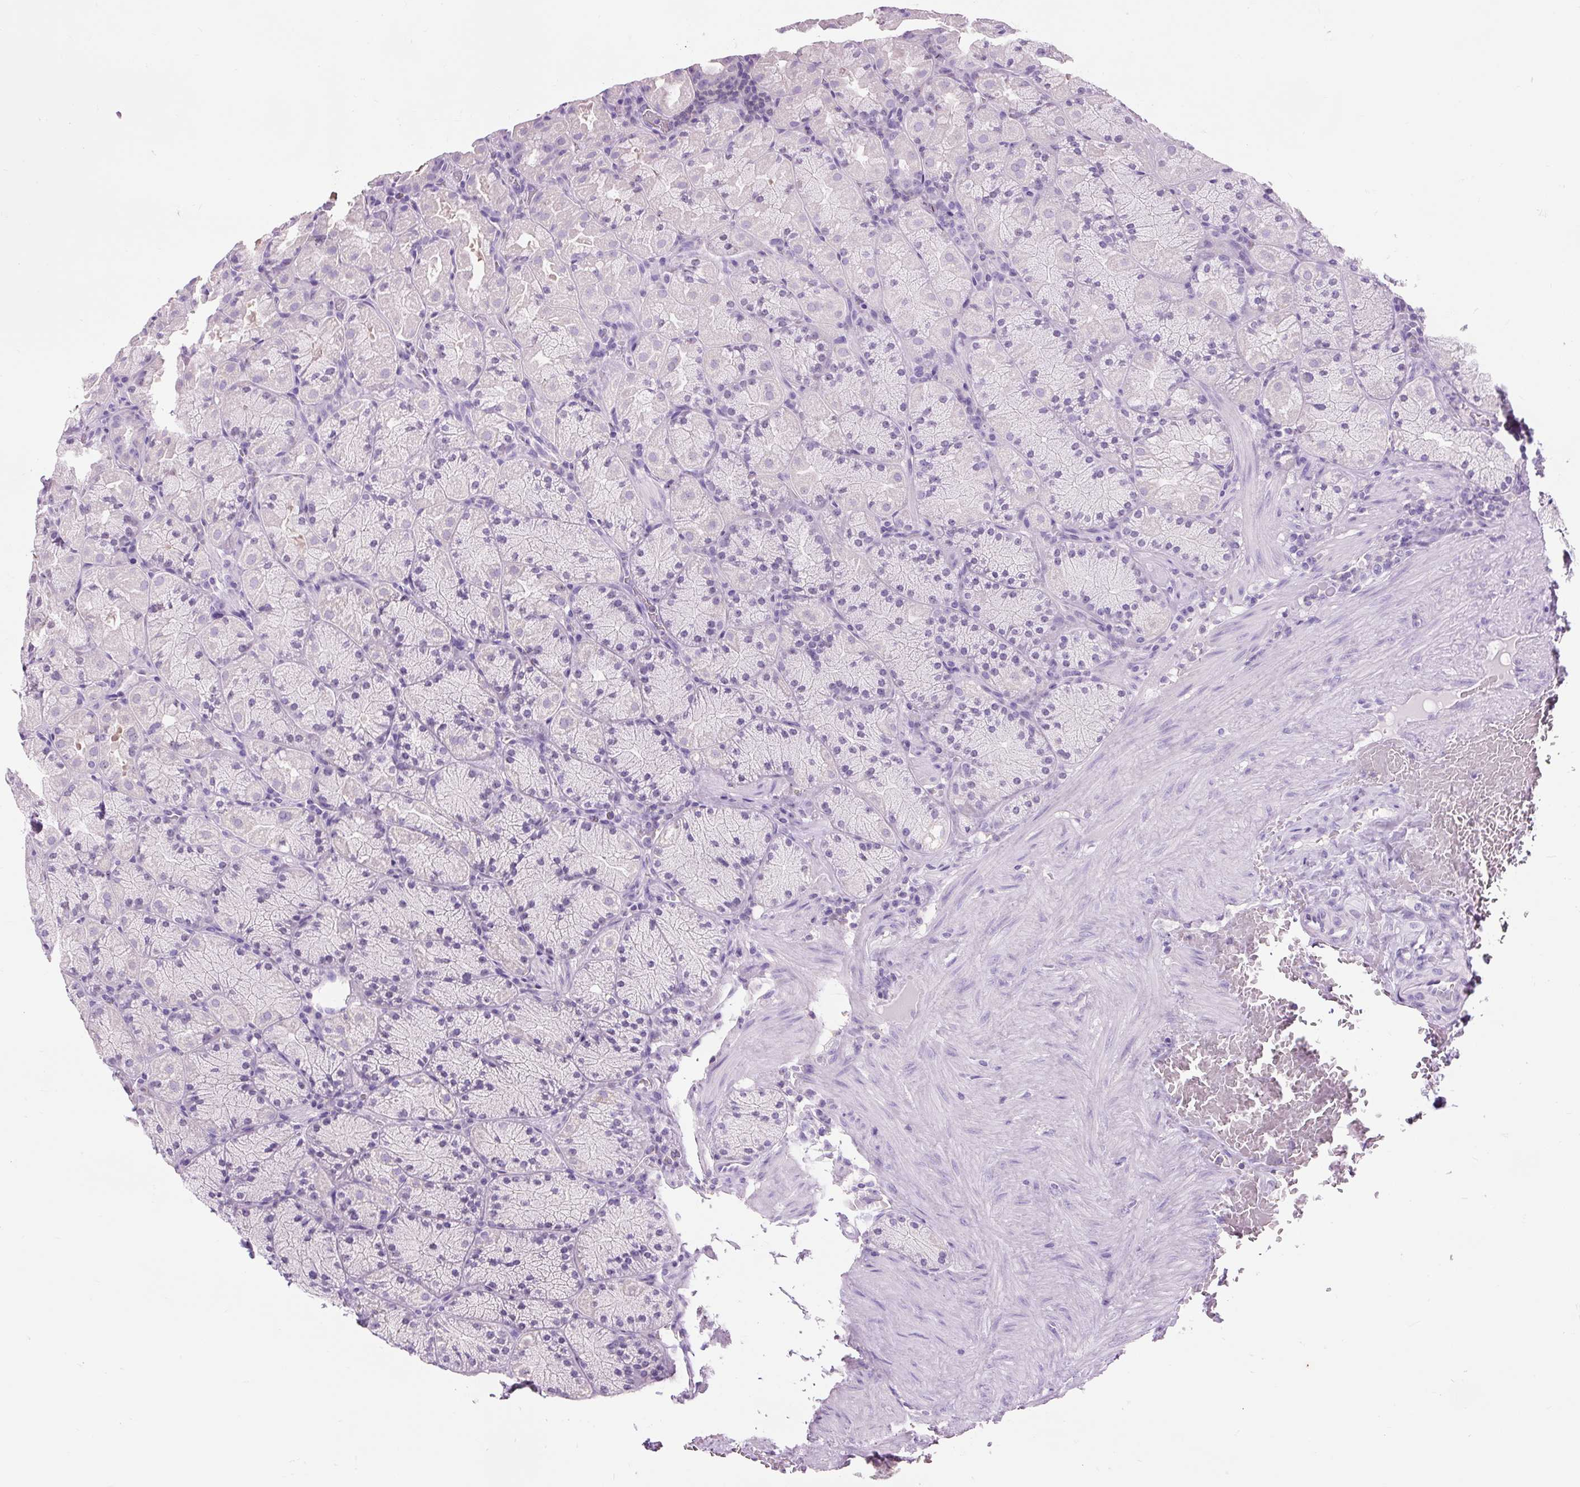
{"staining": {"intensity": "negative", "quantity": "none", "location": "none"}, "tissue": "stomach", "cell_type": "Glandular cells", "image_type": "normal", "snomed": [{"axis": "morphology", "description": "Normal tissue, NOS"}, {"axis": "topography", "description": "Stomach, upper"}, {"axis": "topography", "description": "Stomach, lower"}], "caption": "Benign stomach was stained to show a protein in brown. There is no significant expression in glandular cells. Brightfield microscopy of IHC stained with DAB (brown) and hematoxylin (blue), captured at high magnification.", "gene": "OR10A7", "patient": {"sex": "male", "age": 80}}